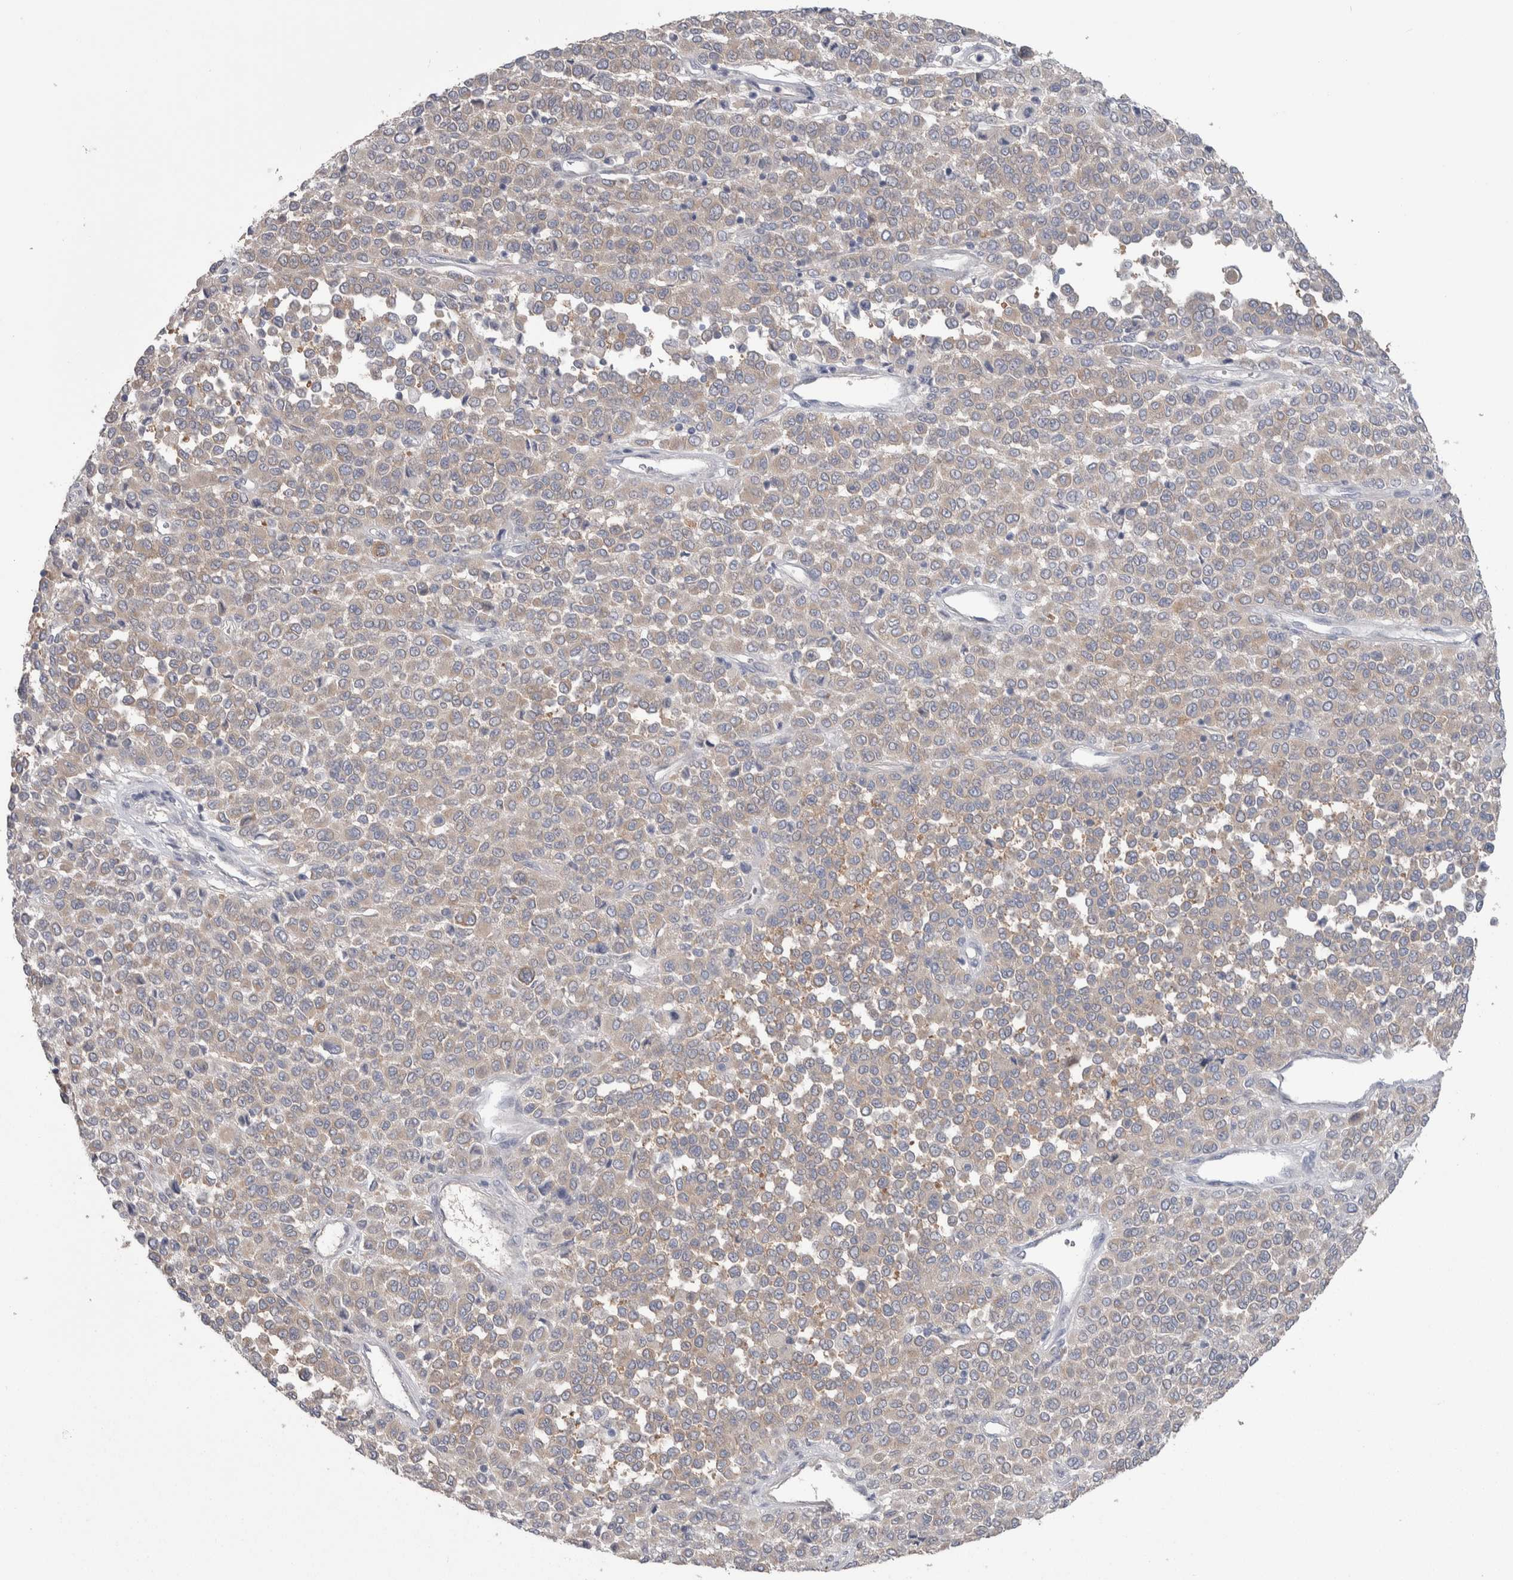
{"staining": {"intensity": "moderate", "quantity": "25%-75%", "location": "cytoplasmic/membranous"}, "tissue": "melanoma", "cell_type": "Tumor cells", "image_type": "cancer", "snomed": [{"axis": "morphology", "description": "Malignant melanoma, Metastatic site"}, {"axis": "topography", "description": "Pancreas"}], "caption": "Immunohistochemical staining of human malignant melanoma (metastatic site) exhibits moderate cytoplasmic/membranous protein staining in about 25%-75% of tumor cells.", "gene": "GPHN", "patient": {"sex": "female", "age": 30}}